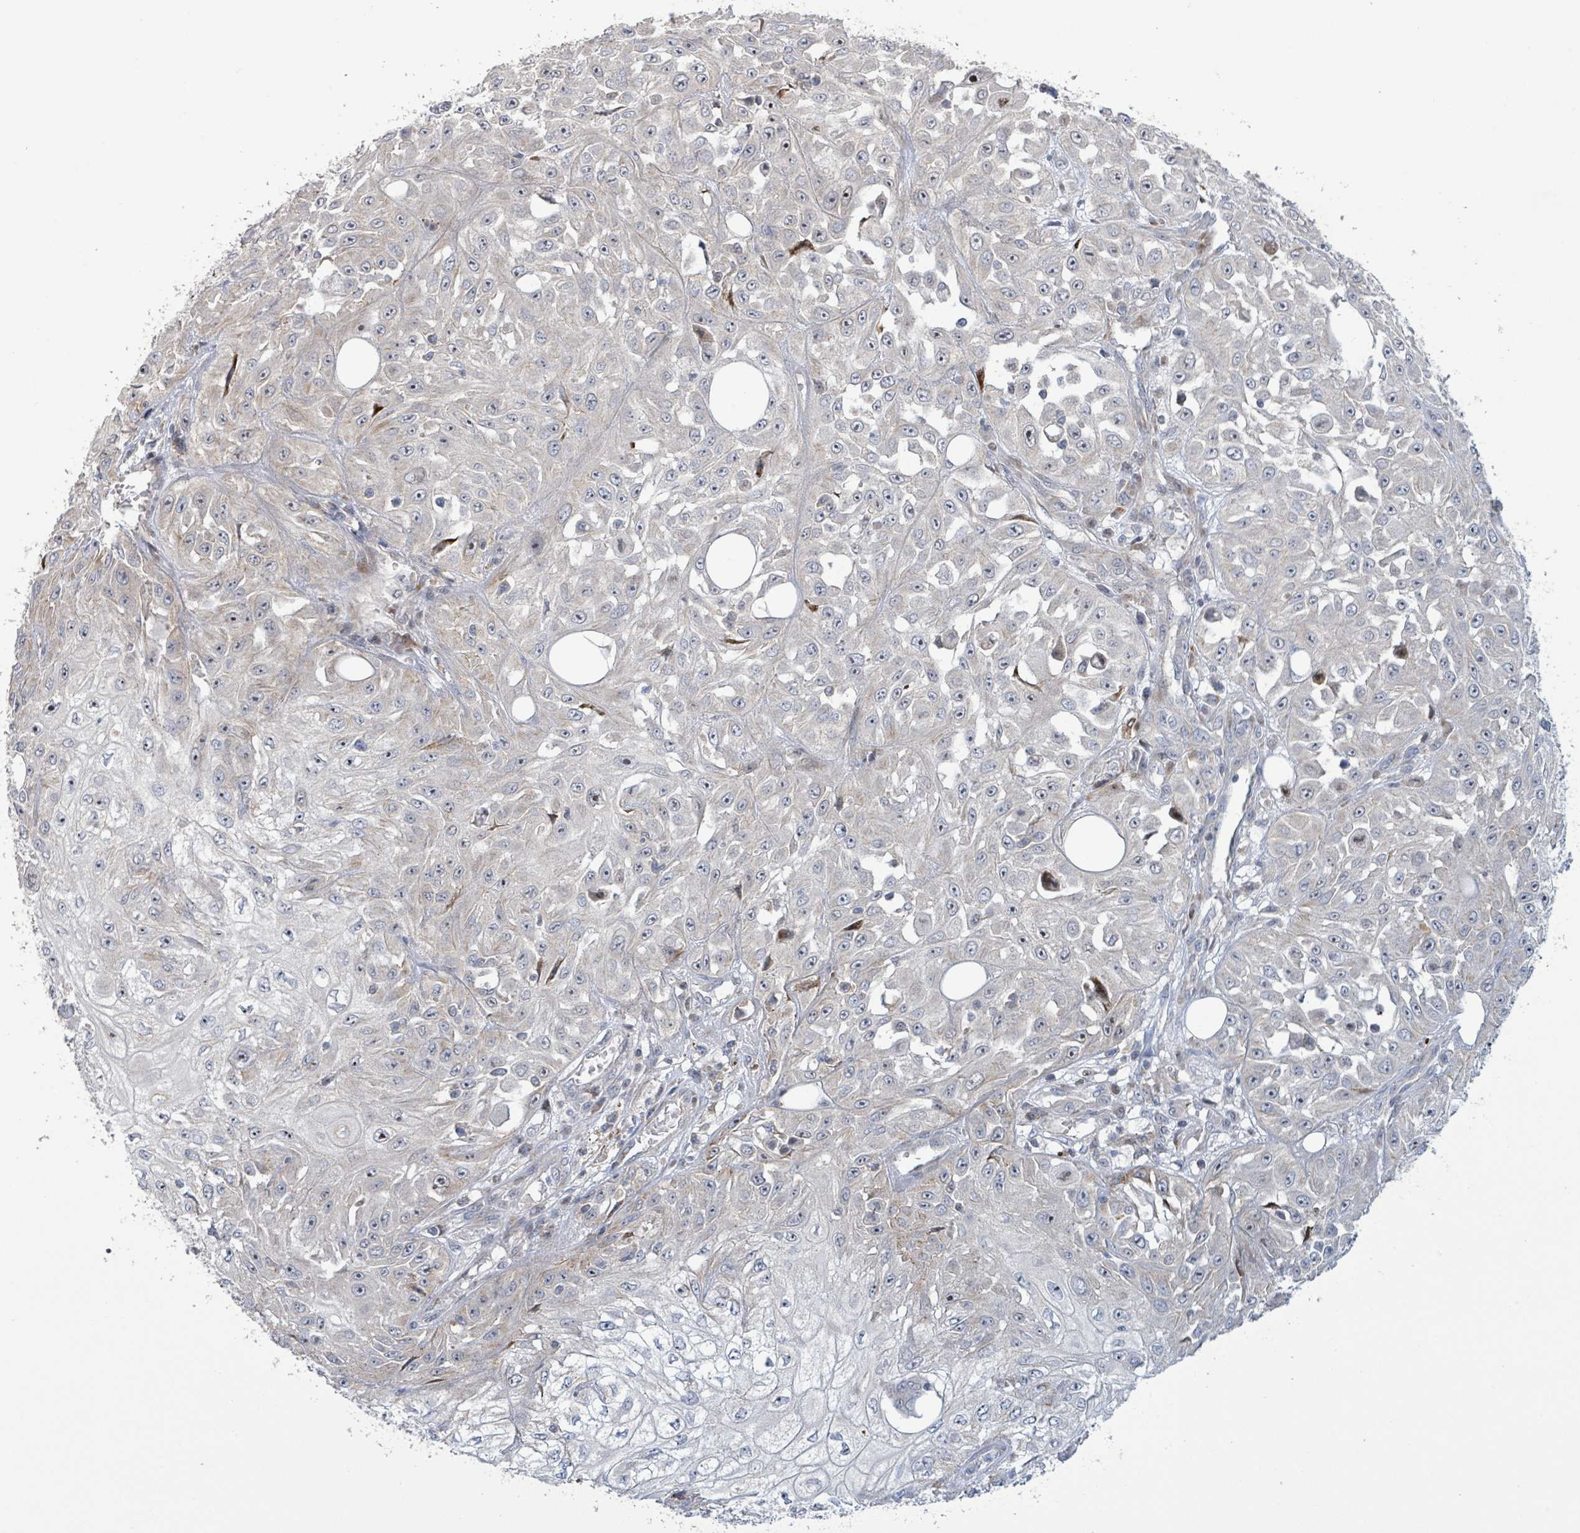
{"staining": {"intensity": "negative", "quantity": "none", "location": "none"}, "tissue": "skin cancer", "cell_type": "Tumor cells", "image_type": "cancer", "snomed": [{"axis": "morphology", "description": "Squamous cell carcinoma, NOS"}, {"axis": "morphology", "description": "Squamous cell carcinoma, metastatic, NOS"}, {"axis": "topography", "description": "Skin"}, {"axis": "topography", "description": "Lymph node"}], "caption": "This histopathology image is of skin cancer stained with immunohistochemistry to label a protein in brown with the nuclei are counter-stained blue. There is no staining in tumor cells. Nuclei are stained in blue.", "gene": "LILRA4", "patient": {"sex": "male", "age": 75}}